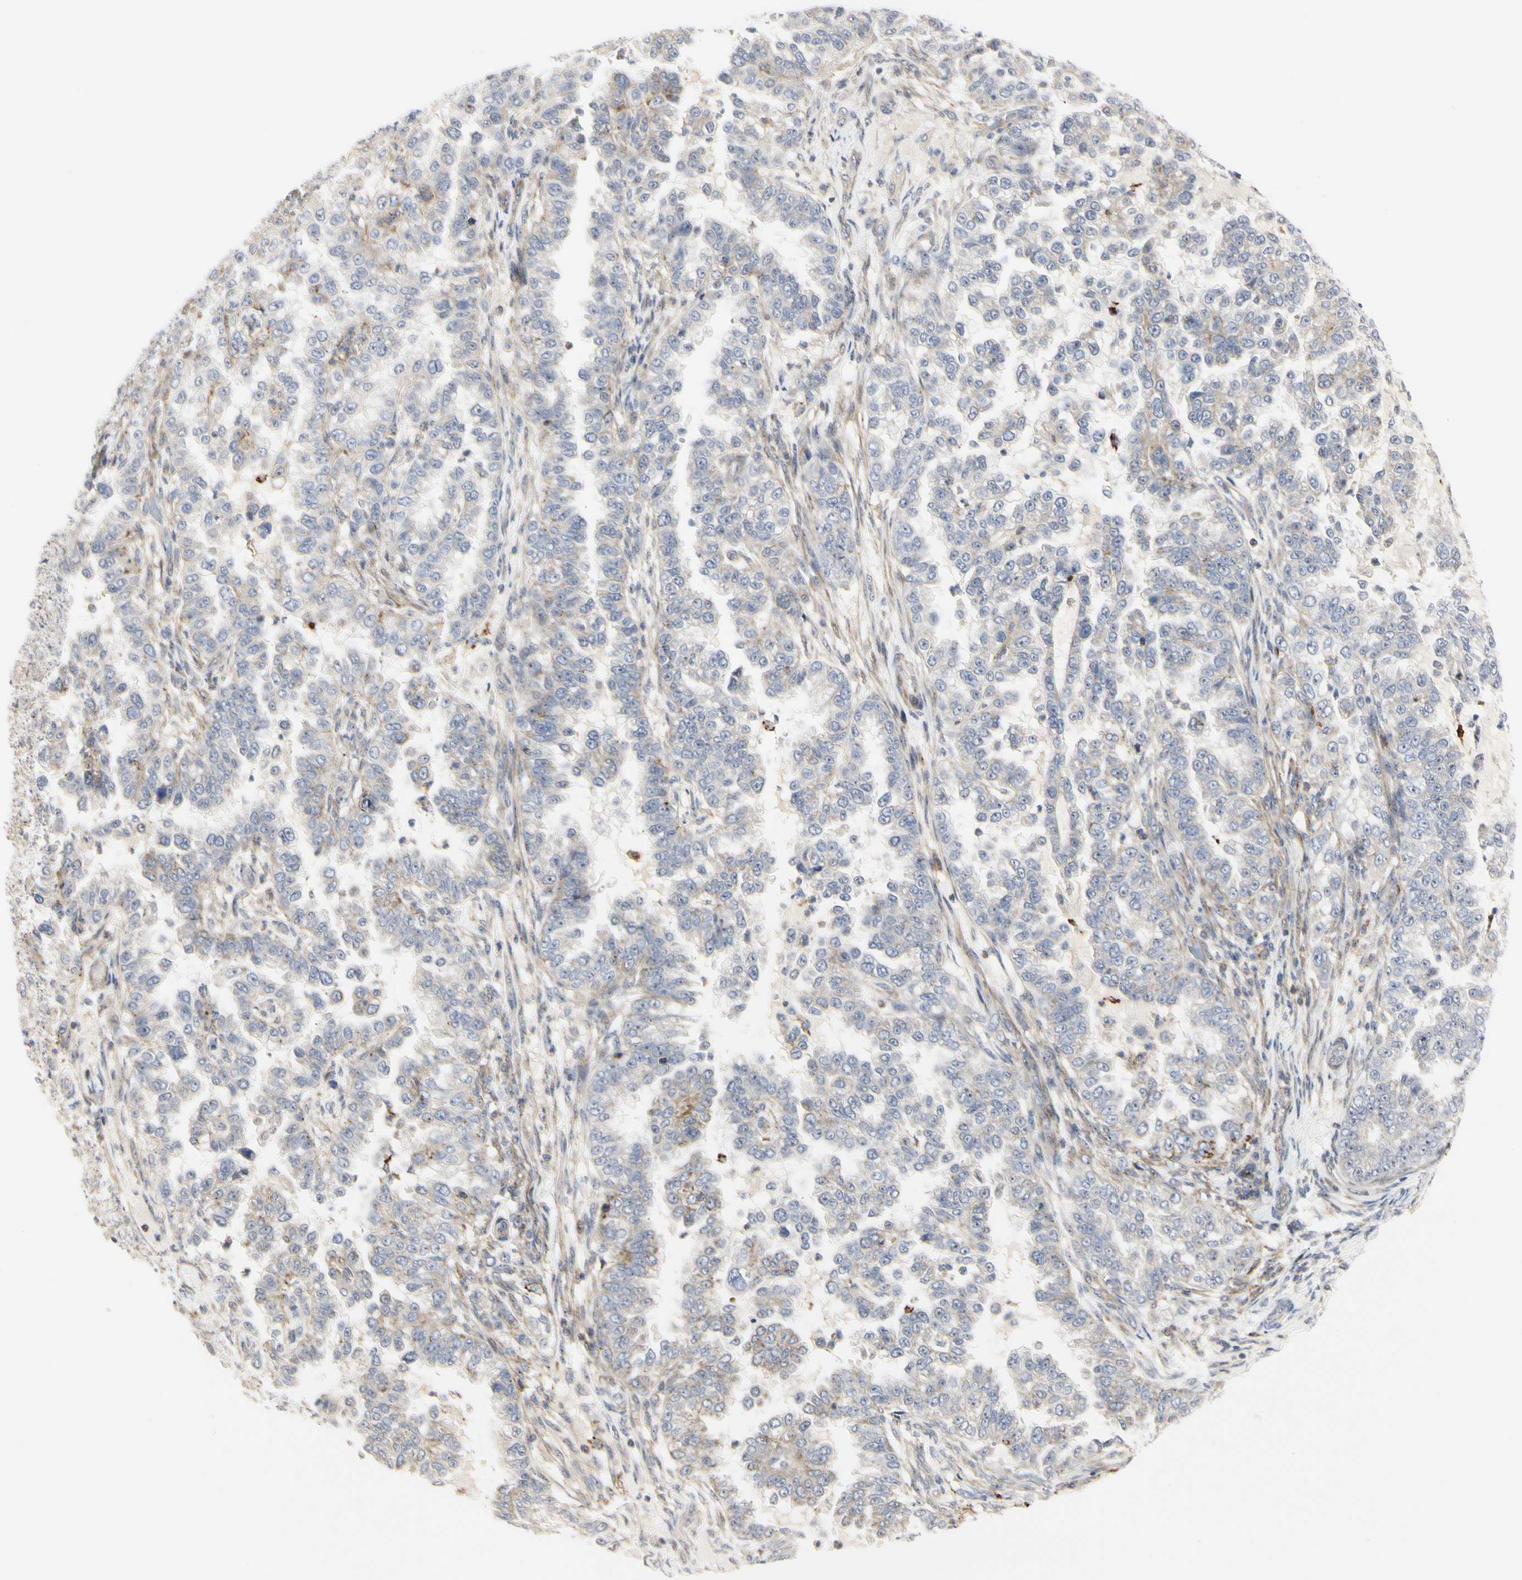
{"staining": {"intensity": "weak", "quantity": "<25%", "location": "cytoplasmic/membranous"}, "tissue": "endometrial cancer", "cell_type": "Tumor cells", "image_type": "cancer", "snomed": [{"axis": "morphology", "description": "Adenocarcinoma, NOS"}, {"axis": "topography", "description": "Endometrium"}], "caption": "Immunohistochemical staining of human endometrial adenocarcinoma demonstrates no significant positivity in tumor cells.", "gene": "SHANK2", "patient": {"sex": "female", "age": 85}}